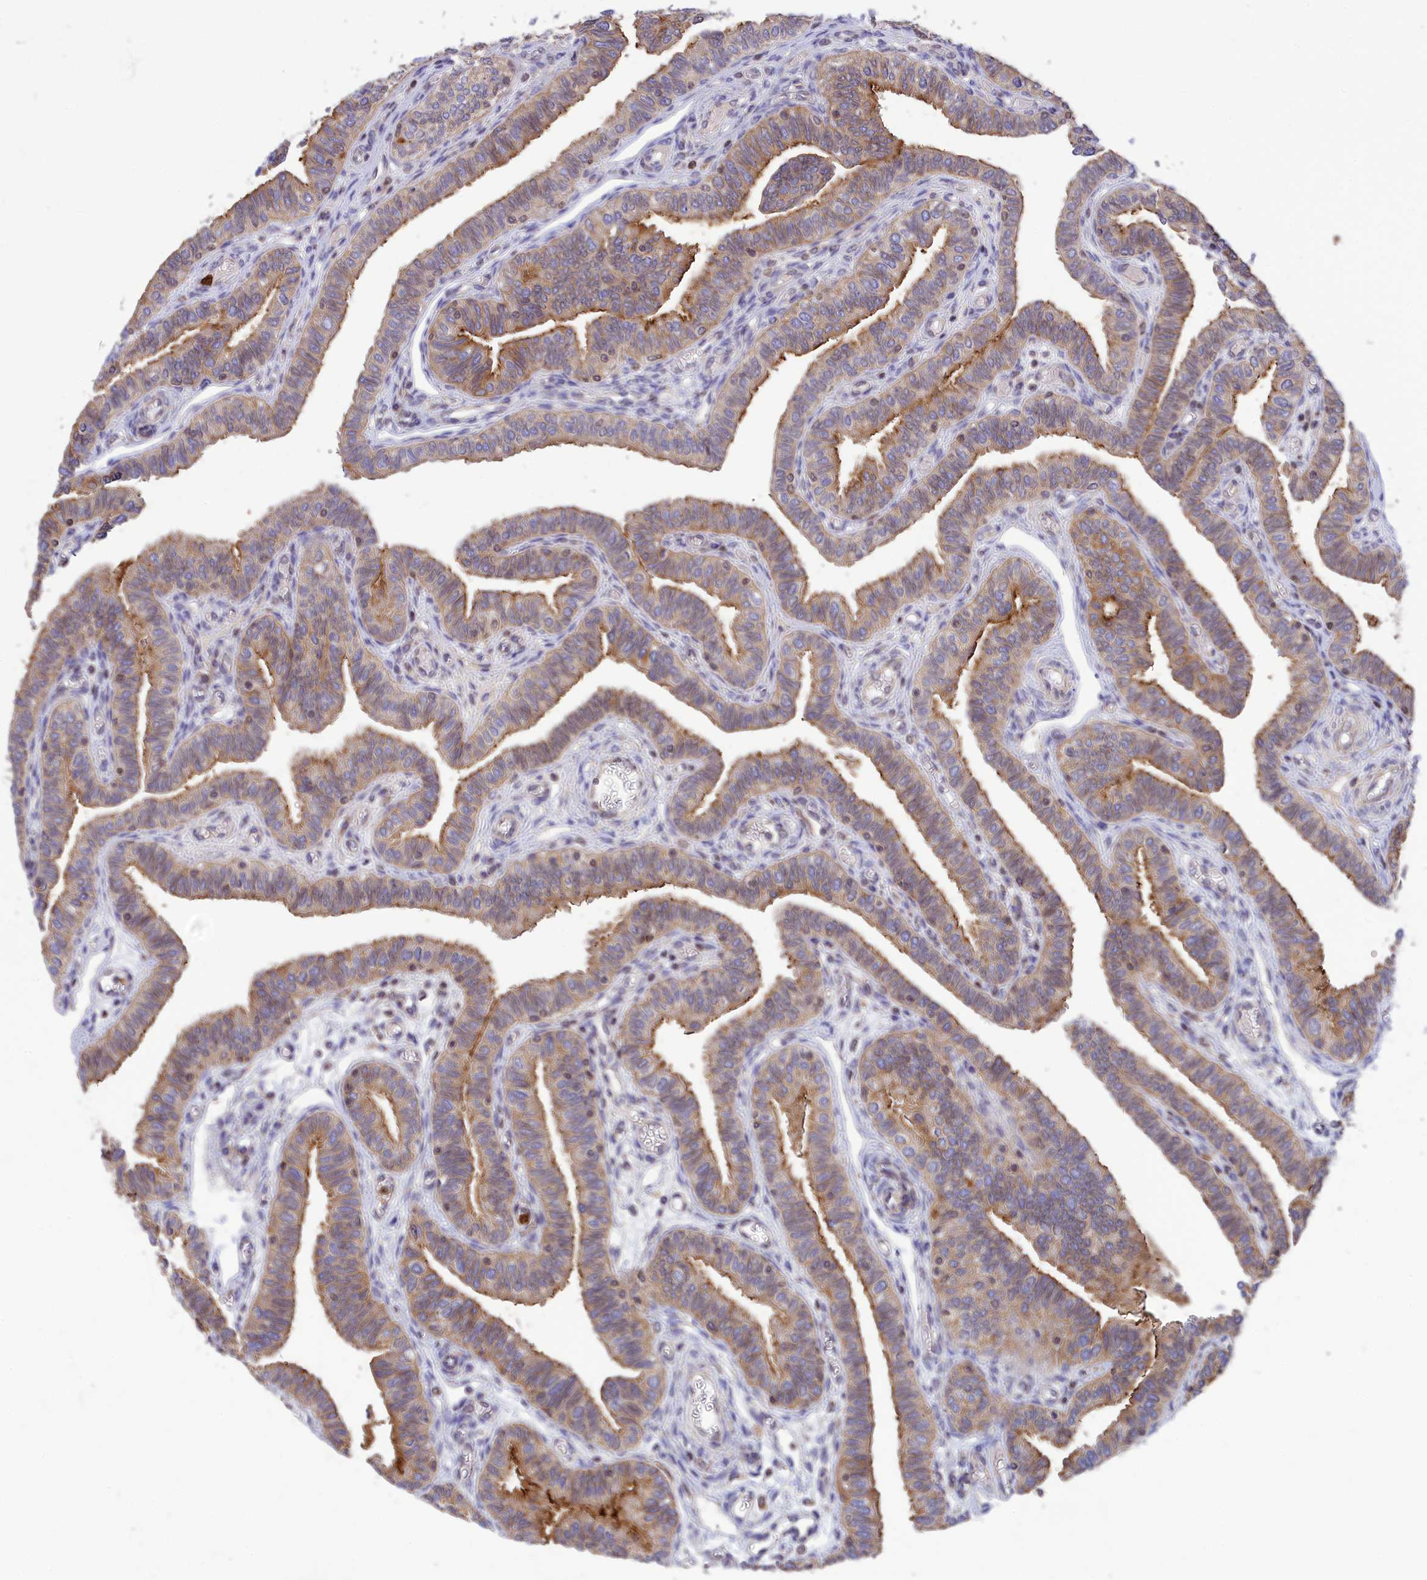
{"staining": {"intensity": "moderate", "quantity": ">75%", "location": "cytoplasmic/membranous"}, "tissue": "fallopian tube", "cell_type": "Glandular cells", "image_type": "normal", "snomed": [{"axis": "morphology", "description": "Normal tissue, NOS"}, {"axis": "topography", "description": "Fallopian tube"}], "caption": "Immunohistochemical staining of normal human fallopian tube reveals moderate cytoplasmic/membranous protein positivity in about >75% of glandular cells.", "gene": "PKHD1L1", "patient": {"sex": "female", "age": 39}}